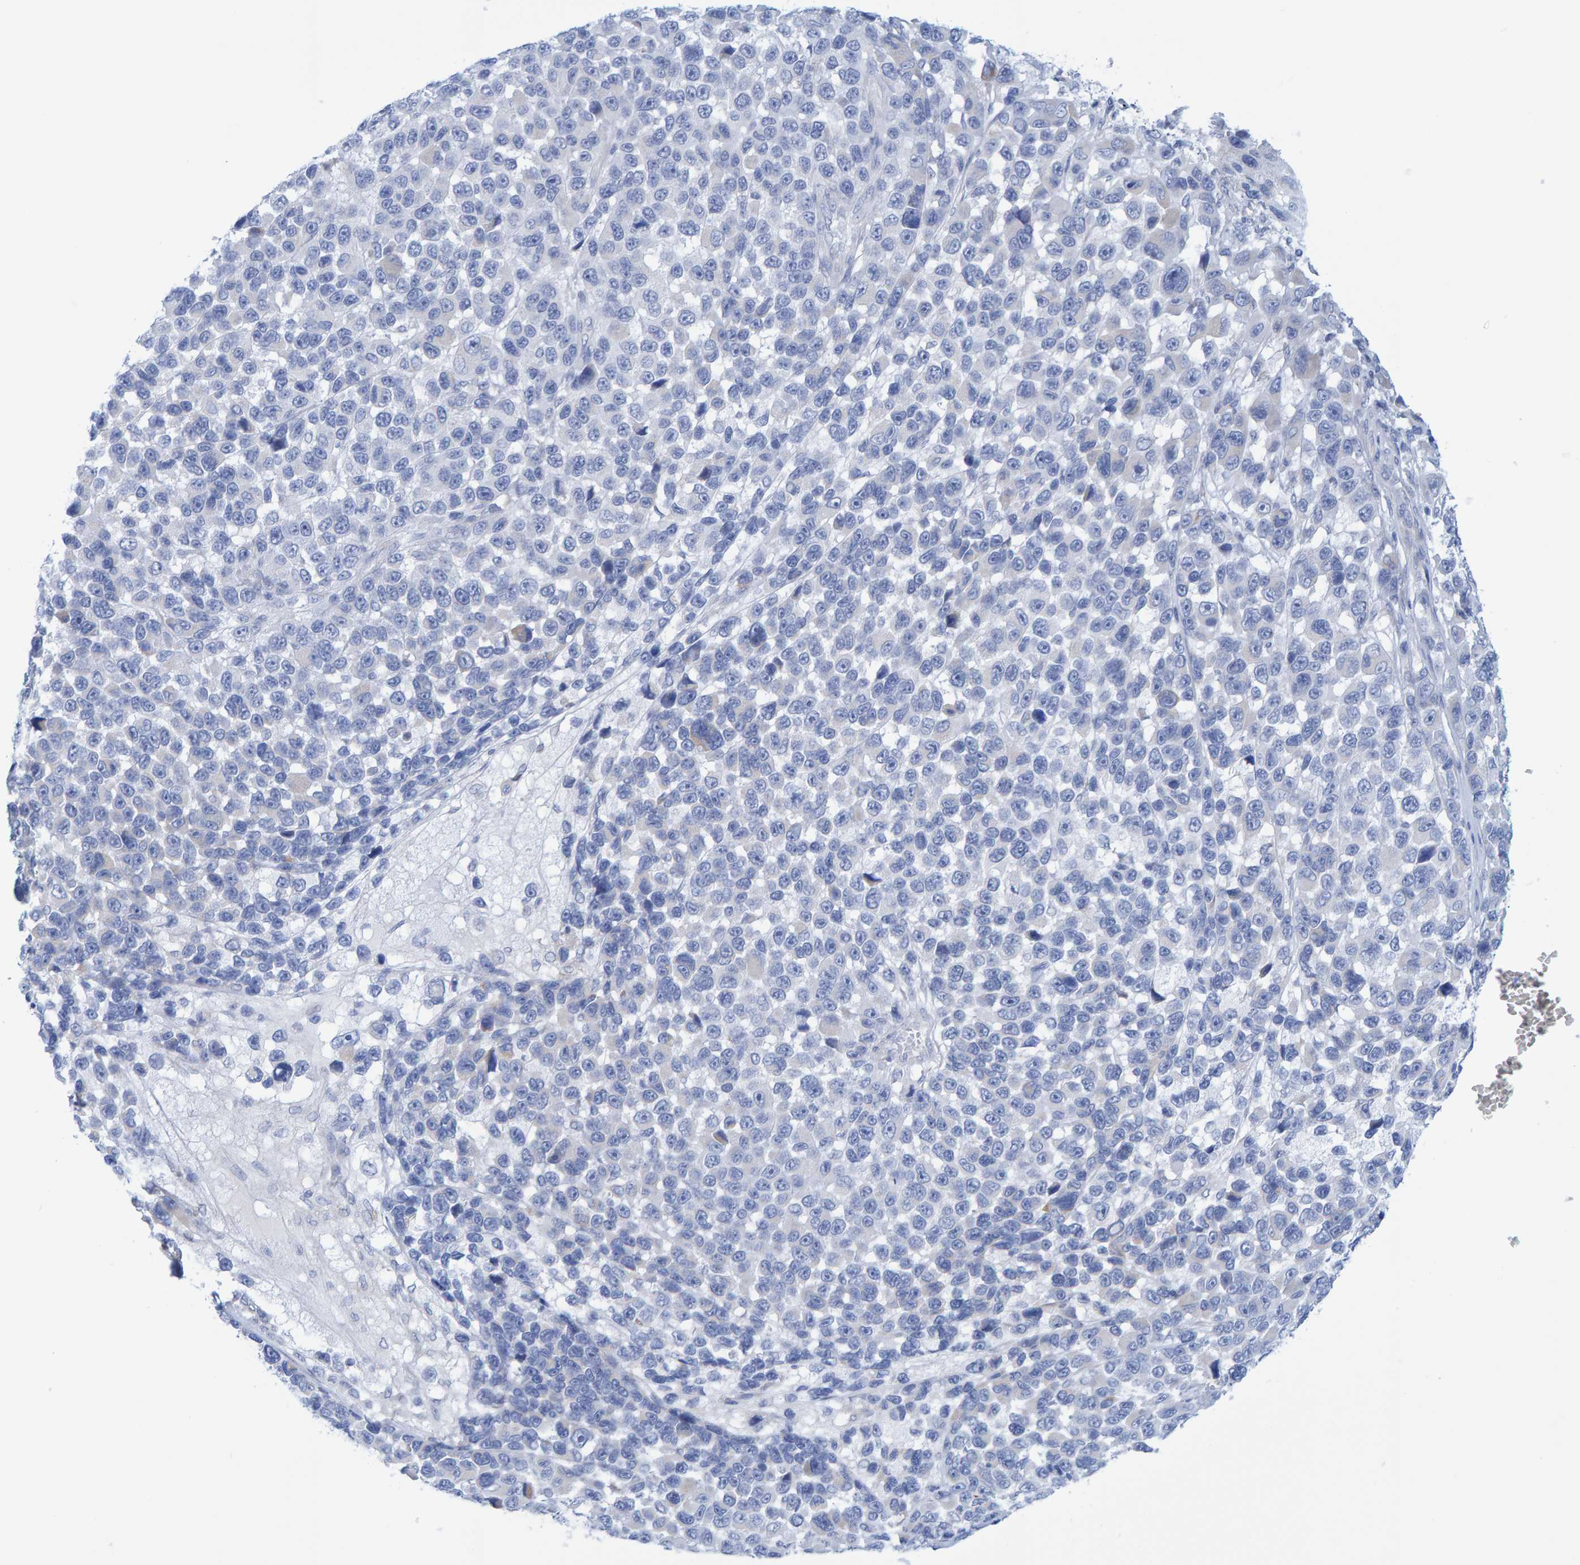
{"staining": {"intensity": "negative", "quantity": "none", "location": "none"}, "tissue": "melanoma", "cell_type": "Tumor cells", "image_type": "cancer", "snomed": [{"axis": "morphology", "description": "Malignant melanoma, NOS"}, {"axis": "topography", "description": "Skin"}], "caption": "Tumor cells are negative for protein expression in human melanoma.", "gene": "JAKMIP3", "patient": {"sex": "male", "age": 53}}